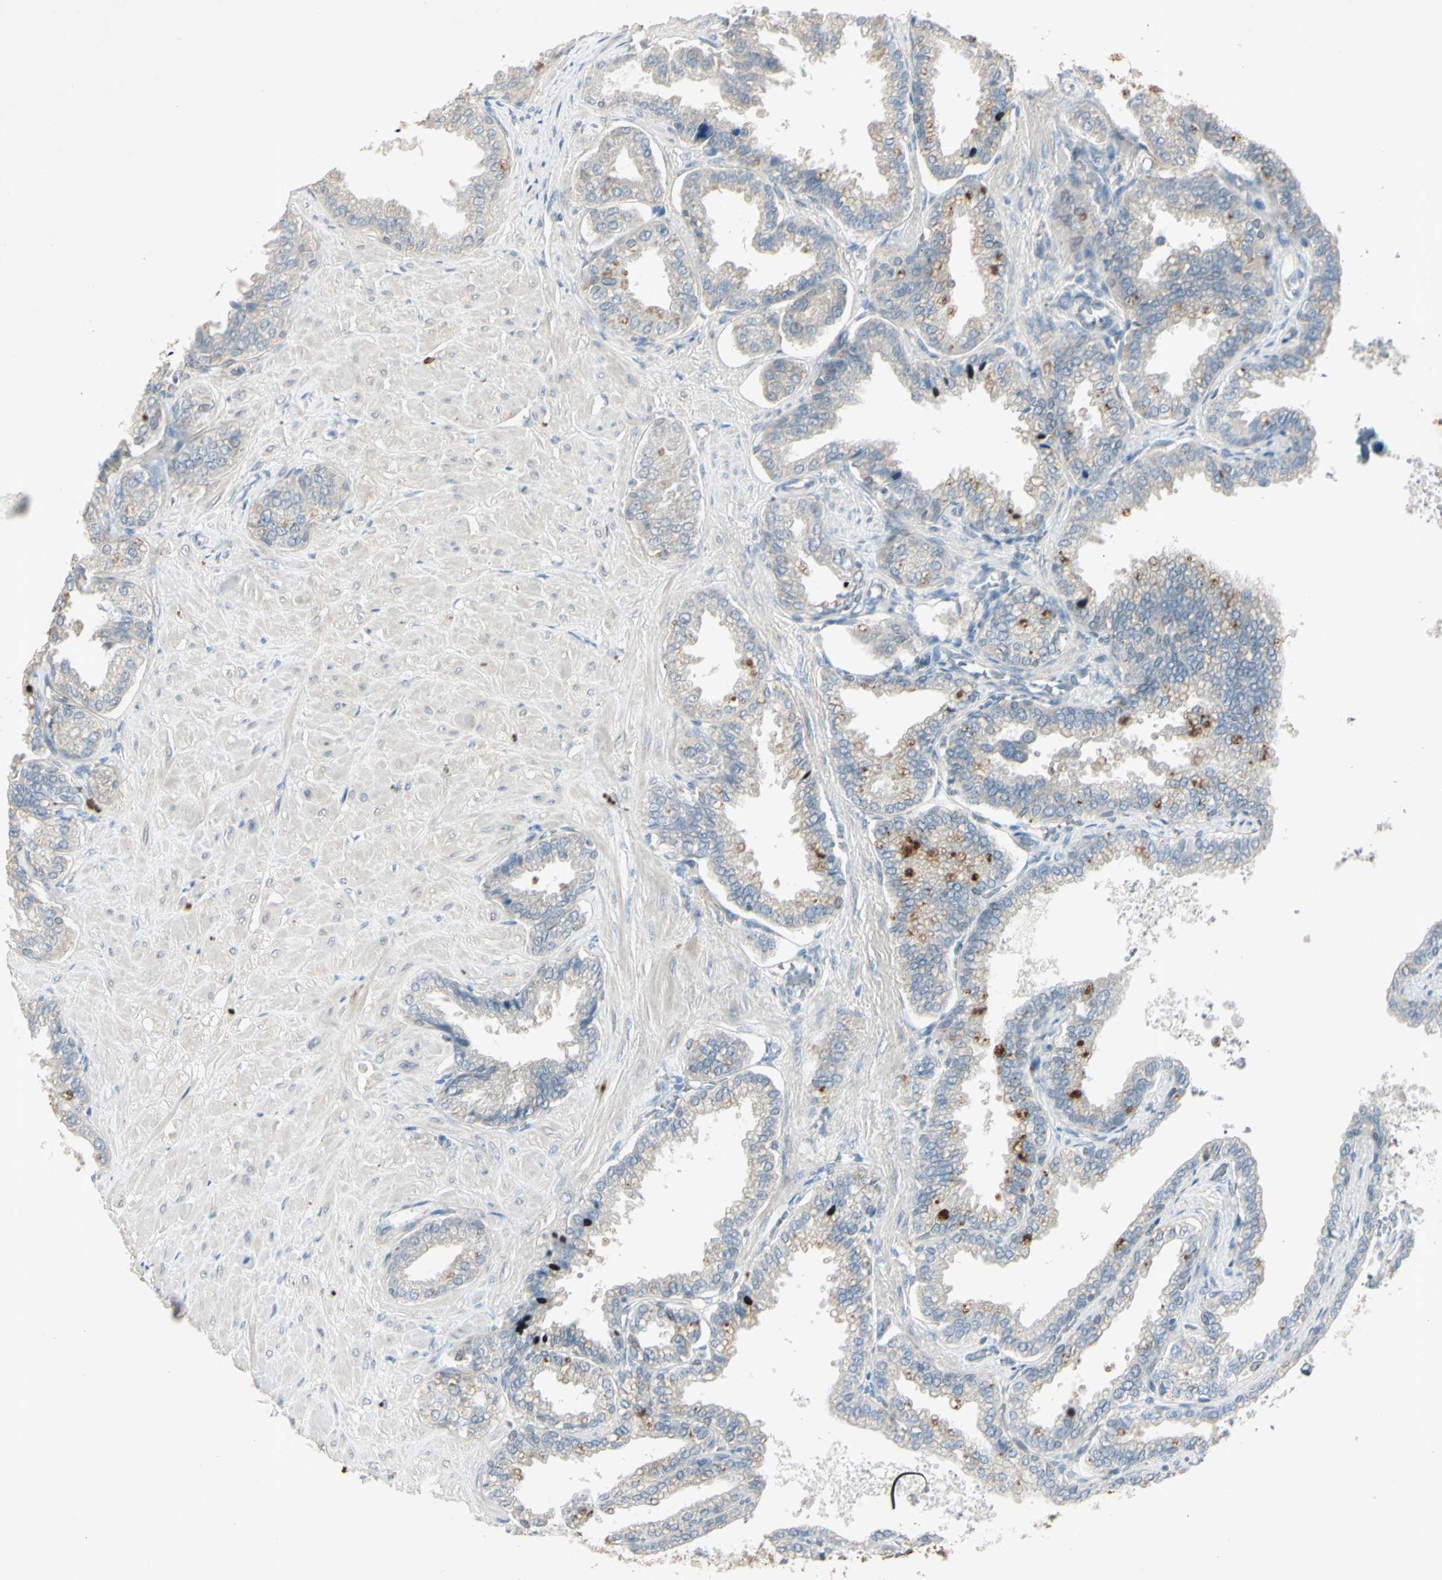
{"staining": {"intensity": "moderate", "quantity": "<25%", "location": "cytoplasmic/membranous"}, "tissue": "seminal vesicle", "cell_type": "Glandular cells", "image_type": "normal", "snomed": [{"axis": "morphology", "description": "Normal tissue, NOS"}, {"axis": "topography", "description": "Seminal veicle"}], "caption": "Immunohistochemistry (IHC) staining of benign seminal vesicle, which exhibits low levels of moderate cytoplasmic/membranous positivity in about <25% of glandular cells indicating moderate cytoplasmic/membranous protein expression. The staining was performed using DAB (3,3'-diaminobenzidine) (brown) for protein detection and nuclei were counterstained in hematoxylin (blue).", "gene": "AATK", "patient": {"sex": "male", "age": 46}}